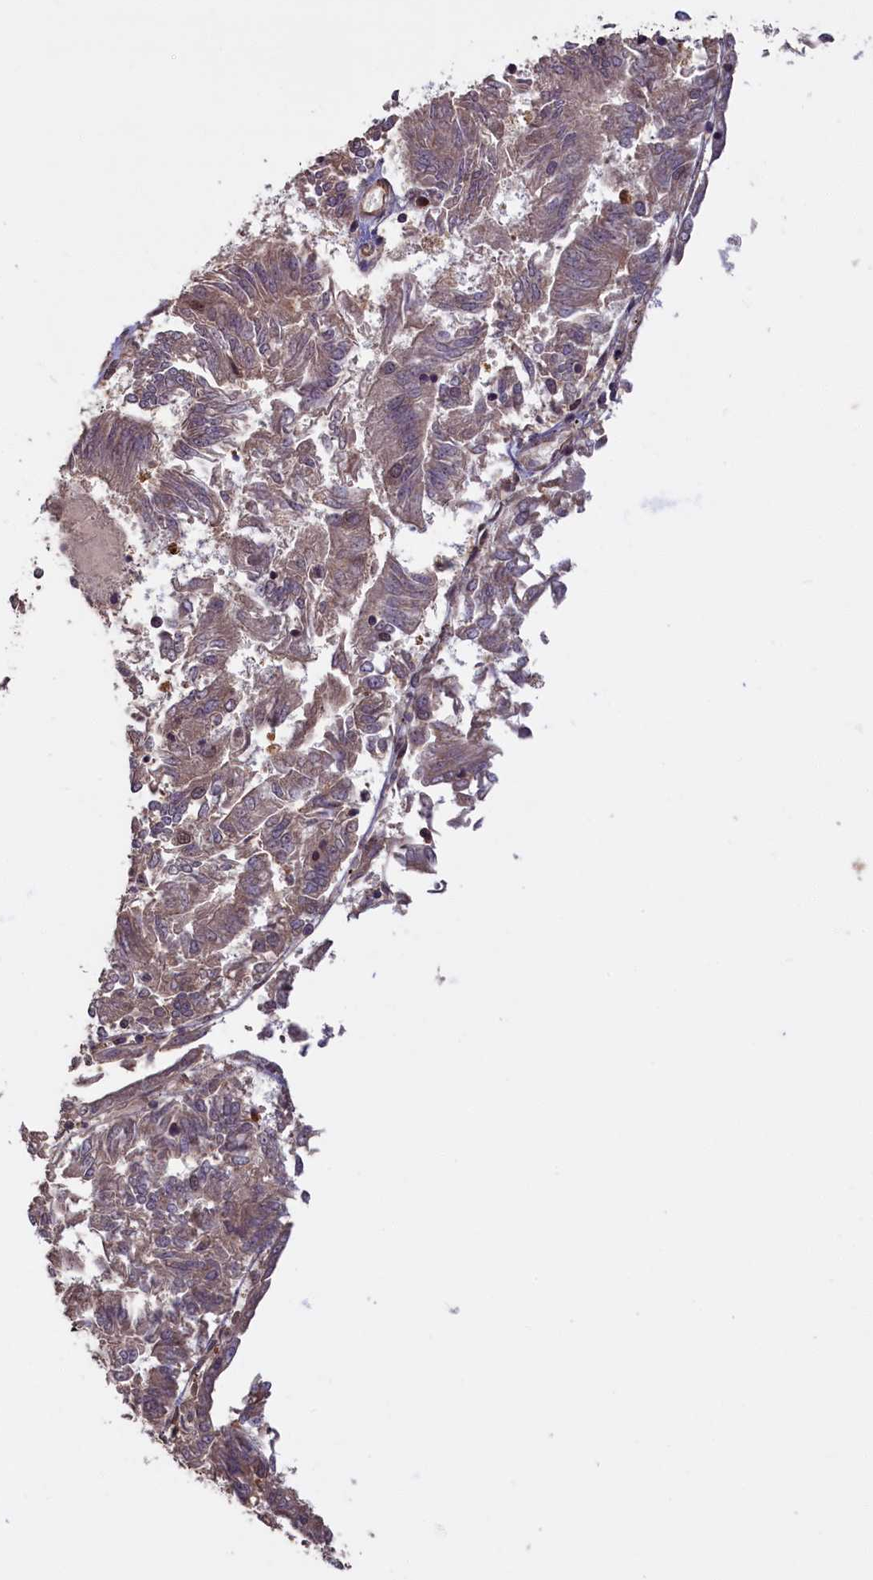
{"staining": {"intensity": "weak", "quantity": "25%-75%", "location": "cytoplasmic/membranous"}, "tissue": "endometrial cancer", "cell_type": "Tumor cells", "image_type": "cancer", "snomed": [{"axis": "morphology", "description": "Adenocarcinoma, NOS"}, {"axis": "topography", "description": "Endometrium"}], "caption": "Immunohistochemistry (IHC) histopathology image of neoplastic tissue: human endometrial cancer (adenocarcinoma) stained using IHC demonstrates low levels of weak protein expression localized specifically in the cytoplasmic/membranous of tumor cells, appearing as a cytoplasmic/membranous brown color.", "gene": "HIF3A", "patient": {"sex": "female", "age": 58}}